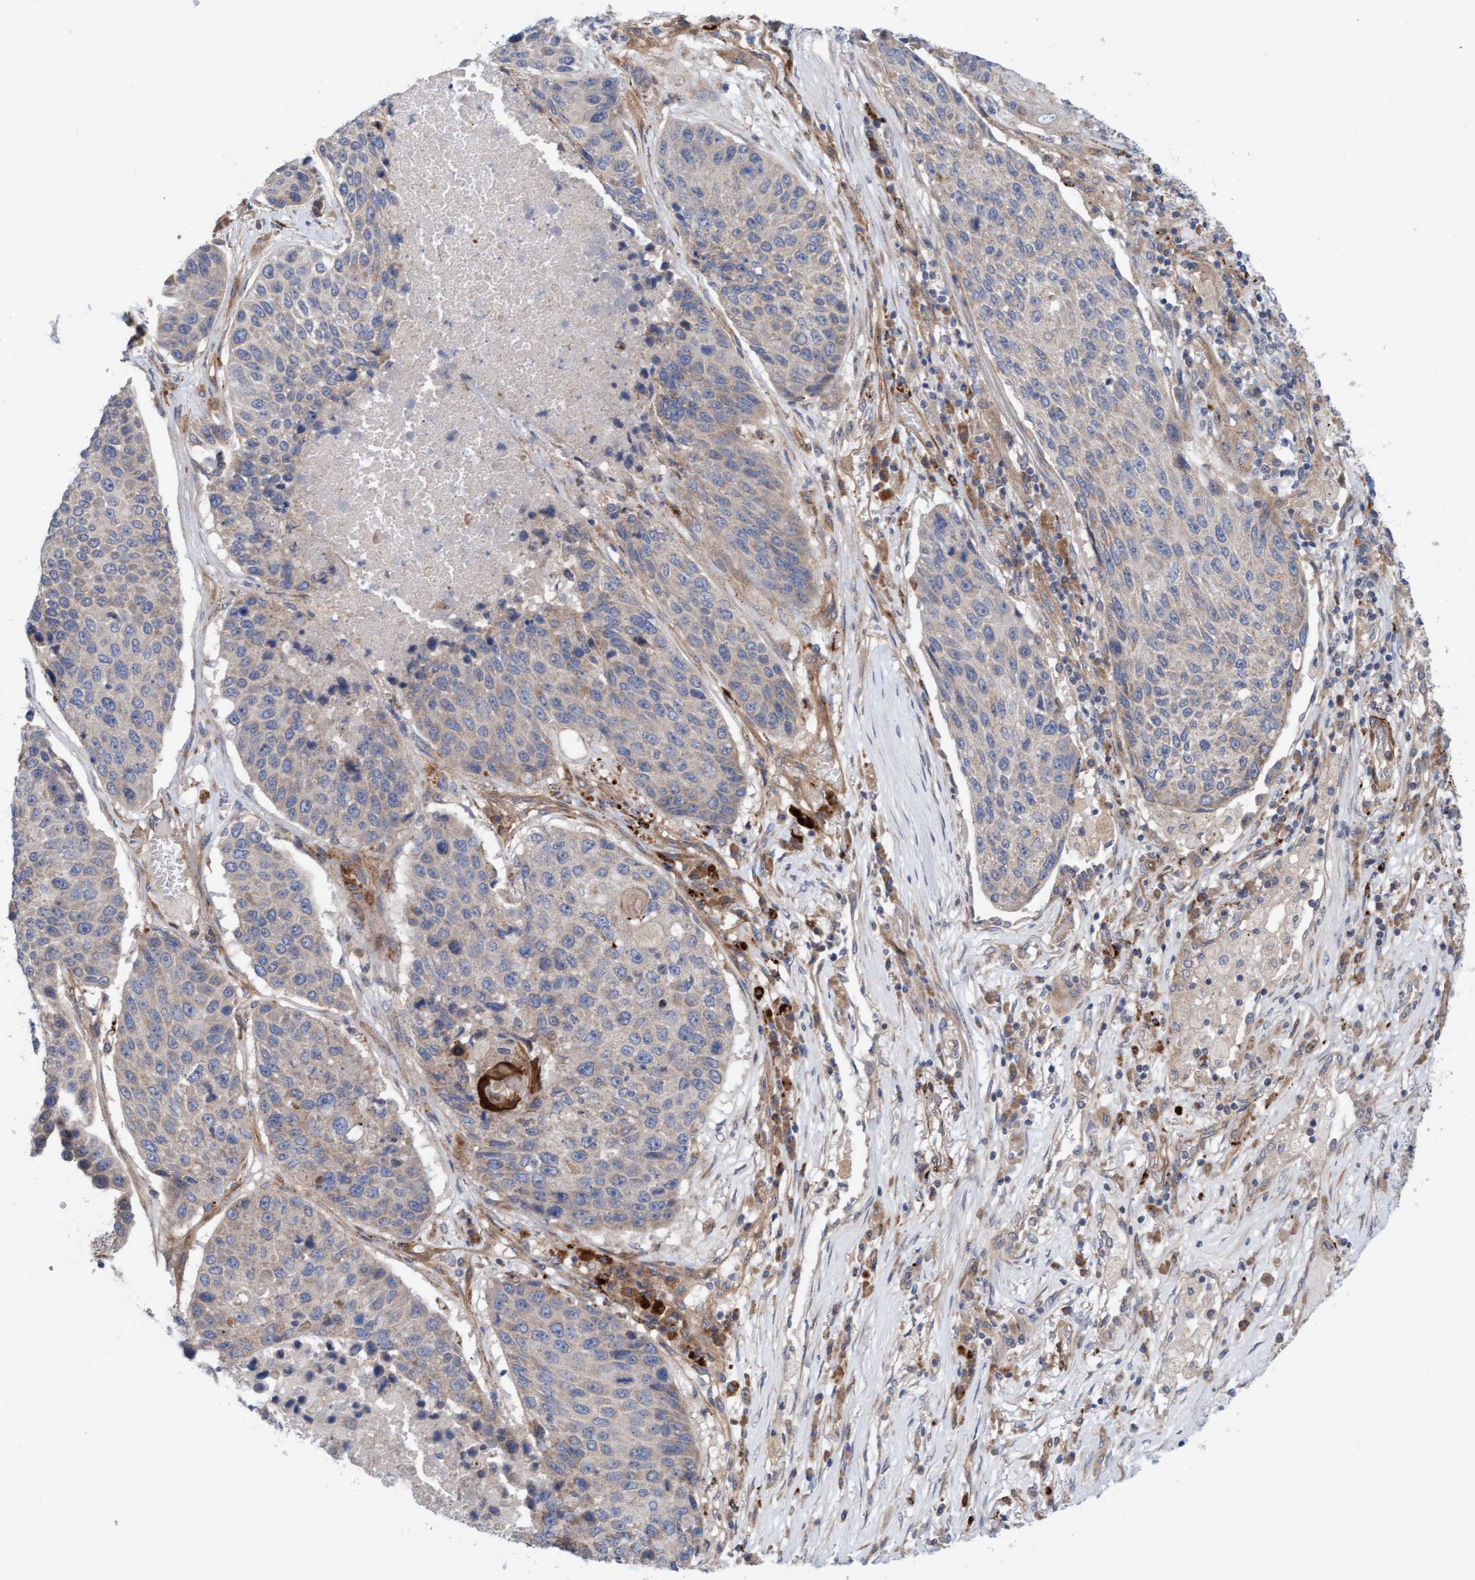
{"staining": {"intensity": "weak", "quantity": "<25%", "location": "cytoplasmic/membranous"}, "tissue": "lung cancer", "cell_type": "Tumor cells", "image_type": "cancer", "snomed": [{"axis": "morphology", "description": "Squamous cell carcinoma, NOS"}, {"axis": "topography", "description": "Lung"}], "caption": "High magnification brightfield microscopy of lung squamous cell carcinoma stained with DAB (3,3'-diaminobenzidine) (brown) and counterstained with hematoxylin (blue): tumor cells show no significant expression. Nuclei are stained in blue.", "gene": "CDK5RAP3", "patient": {"sex": "male", "age": 61}}